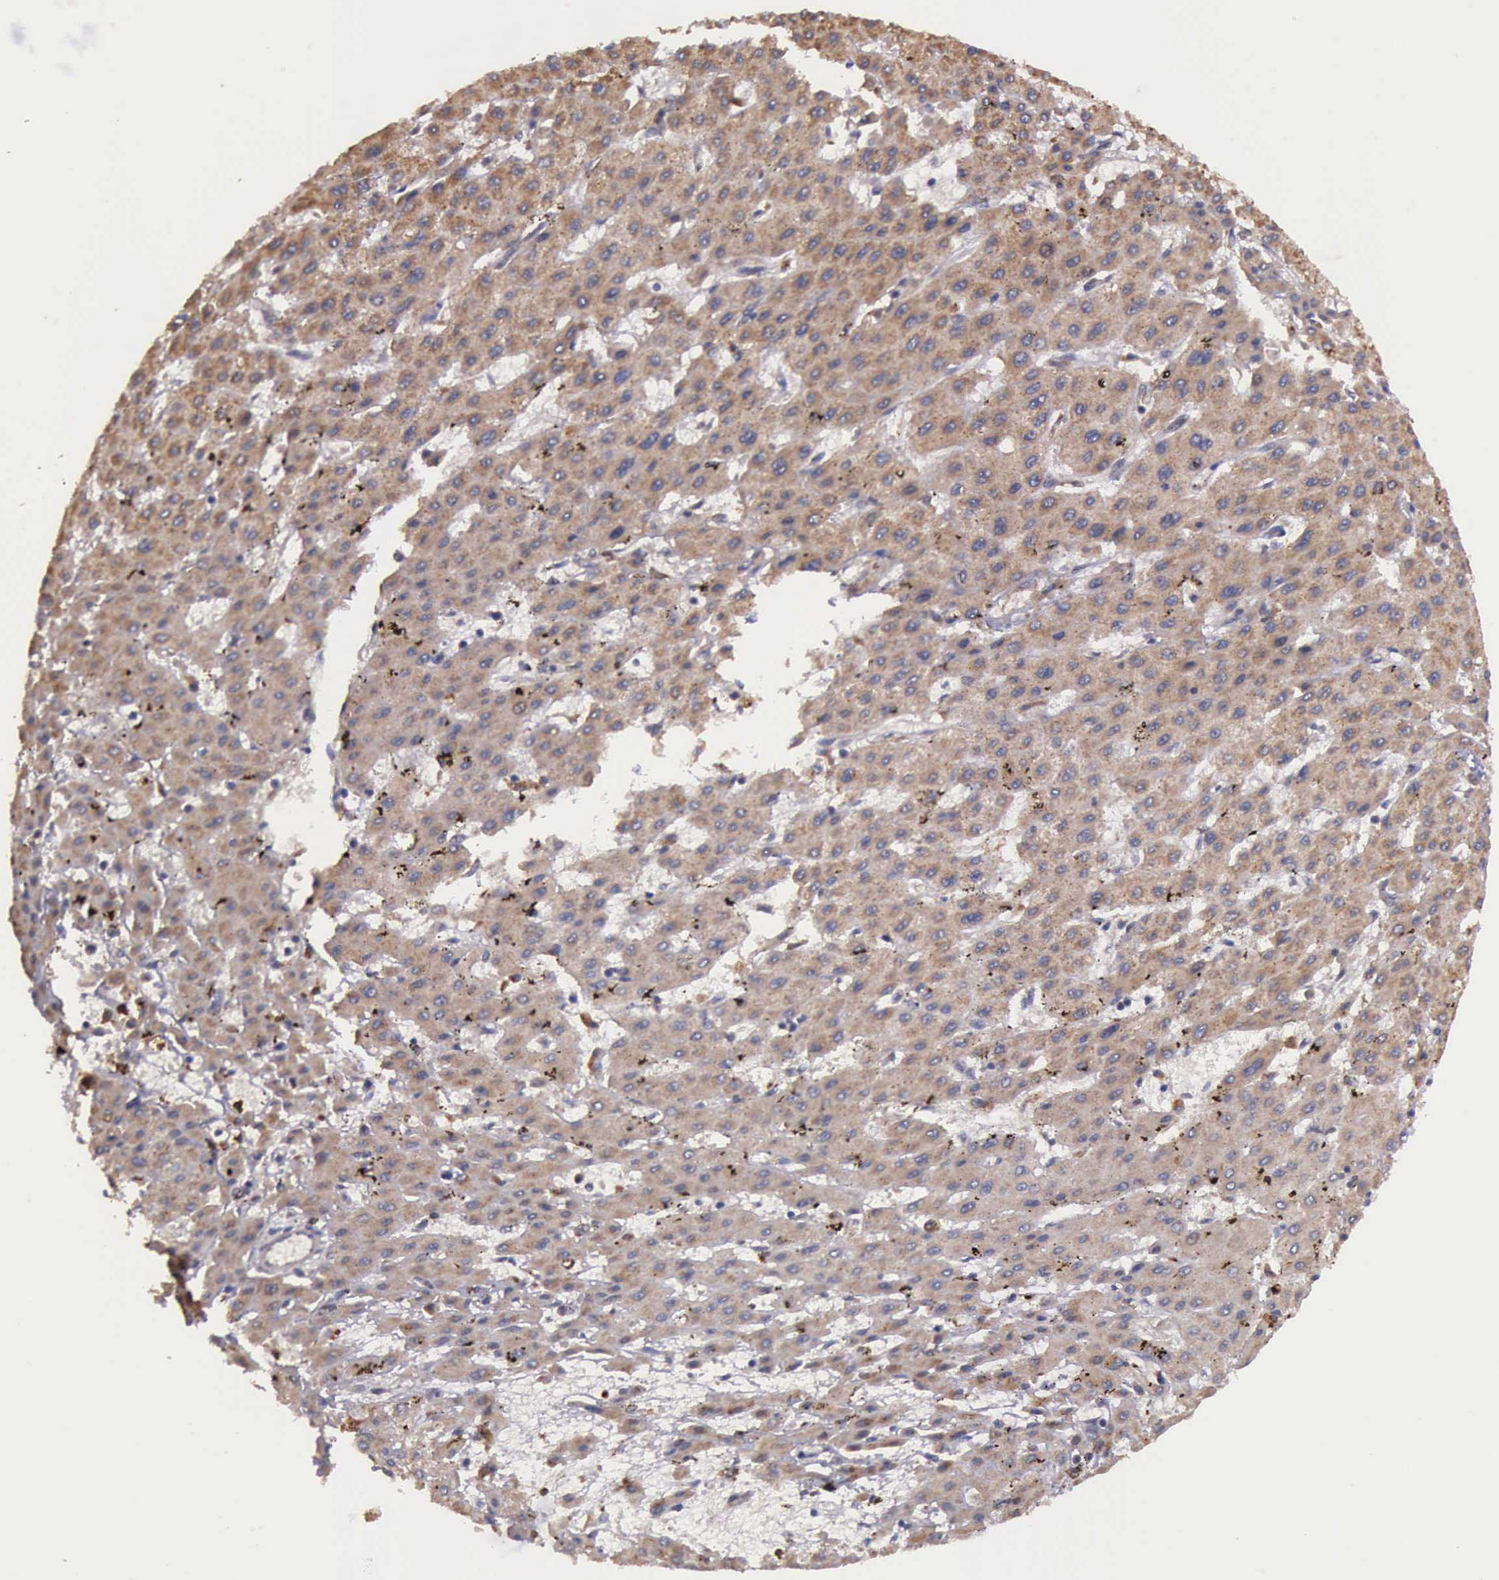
{"staining": {"intensity": "moderate", "quantity": ">75%", "location": "cytoplasmic/membranous"}, "tissue": "liver cancer", "cell_type": "Tumor cells", "image_type": "cancer", "snomed": [{"axis": "morphology", "description": "Carcinoma, Hepatocellular, NOS"}, {"axis": "topography", "description": "Liver"}], "caption": "High-power microscopy captured an immunohistochemistry (IHC) histopathology image of liver cancer, revealing moderate cytoplasmic/membranous staining in about >75% of tumor cells.", "gene": "ARMCX3", "patient": {"sex": "female", "age": 52}}